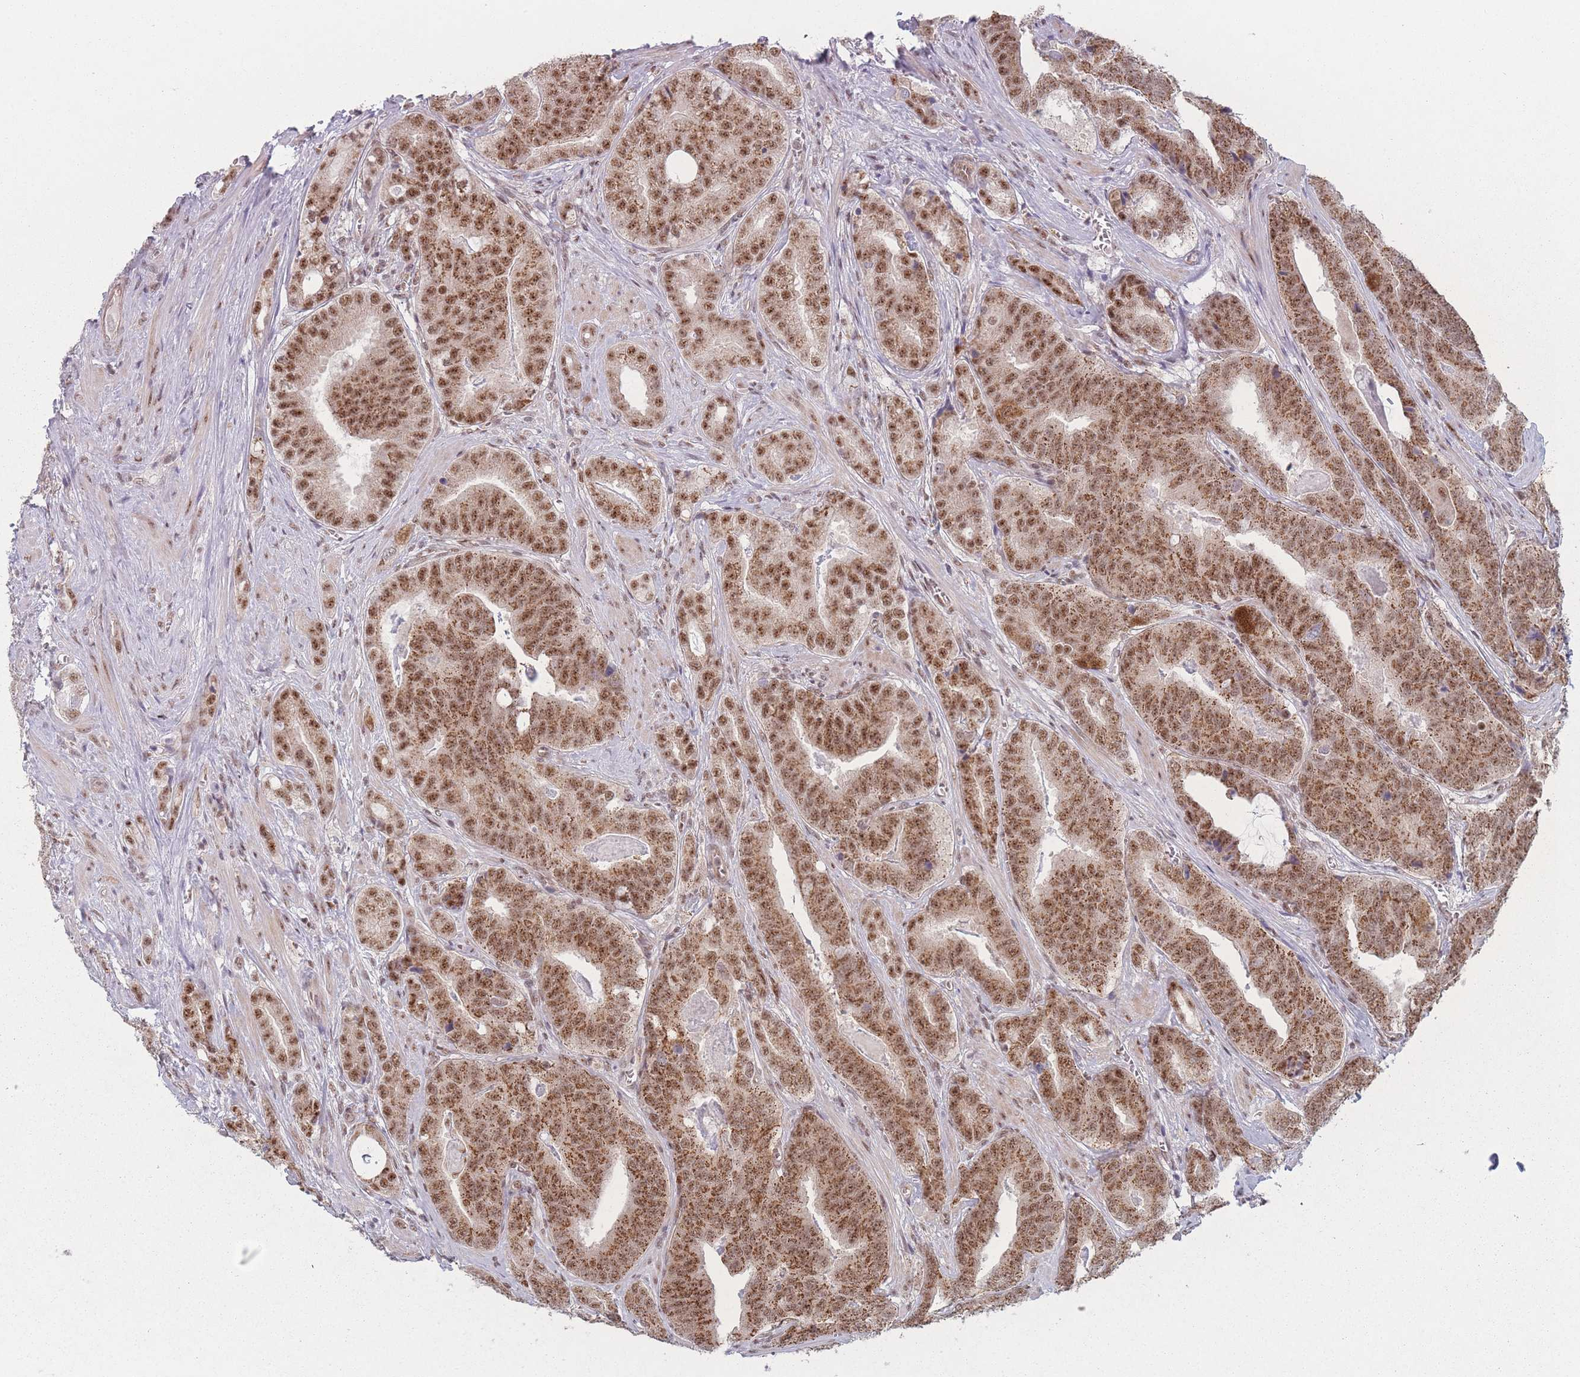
{"staining": {"intensity": "moderate", "quantity": ">75%", "location": "cytoplasmic/membranous,nuclear"}, "tissue": "prostate cancer", "cell_type": "Tumor cells", "image_type": "cancer", "snomed": [{"axis": "morphology", "description": "Adenocarcinoma, High grade"}, {"axis": "topography", "description": "Prostate"}], "caption": "DAB (3,3'-diaminobenzidine) immunohistochemical staining of human prostate cancer (adenocarcinoma (high-grade)) shows moderate cytoplasmic/membranous and nuclear protein positivity in approximately >75% of tumor cells. (DAB IHC with brightfield microscopy, high magnification).", "gene": "ZC3H14", "patient": {"sex": "male", "age": 55}}